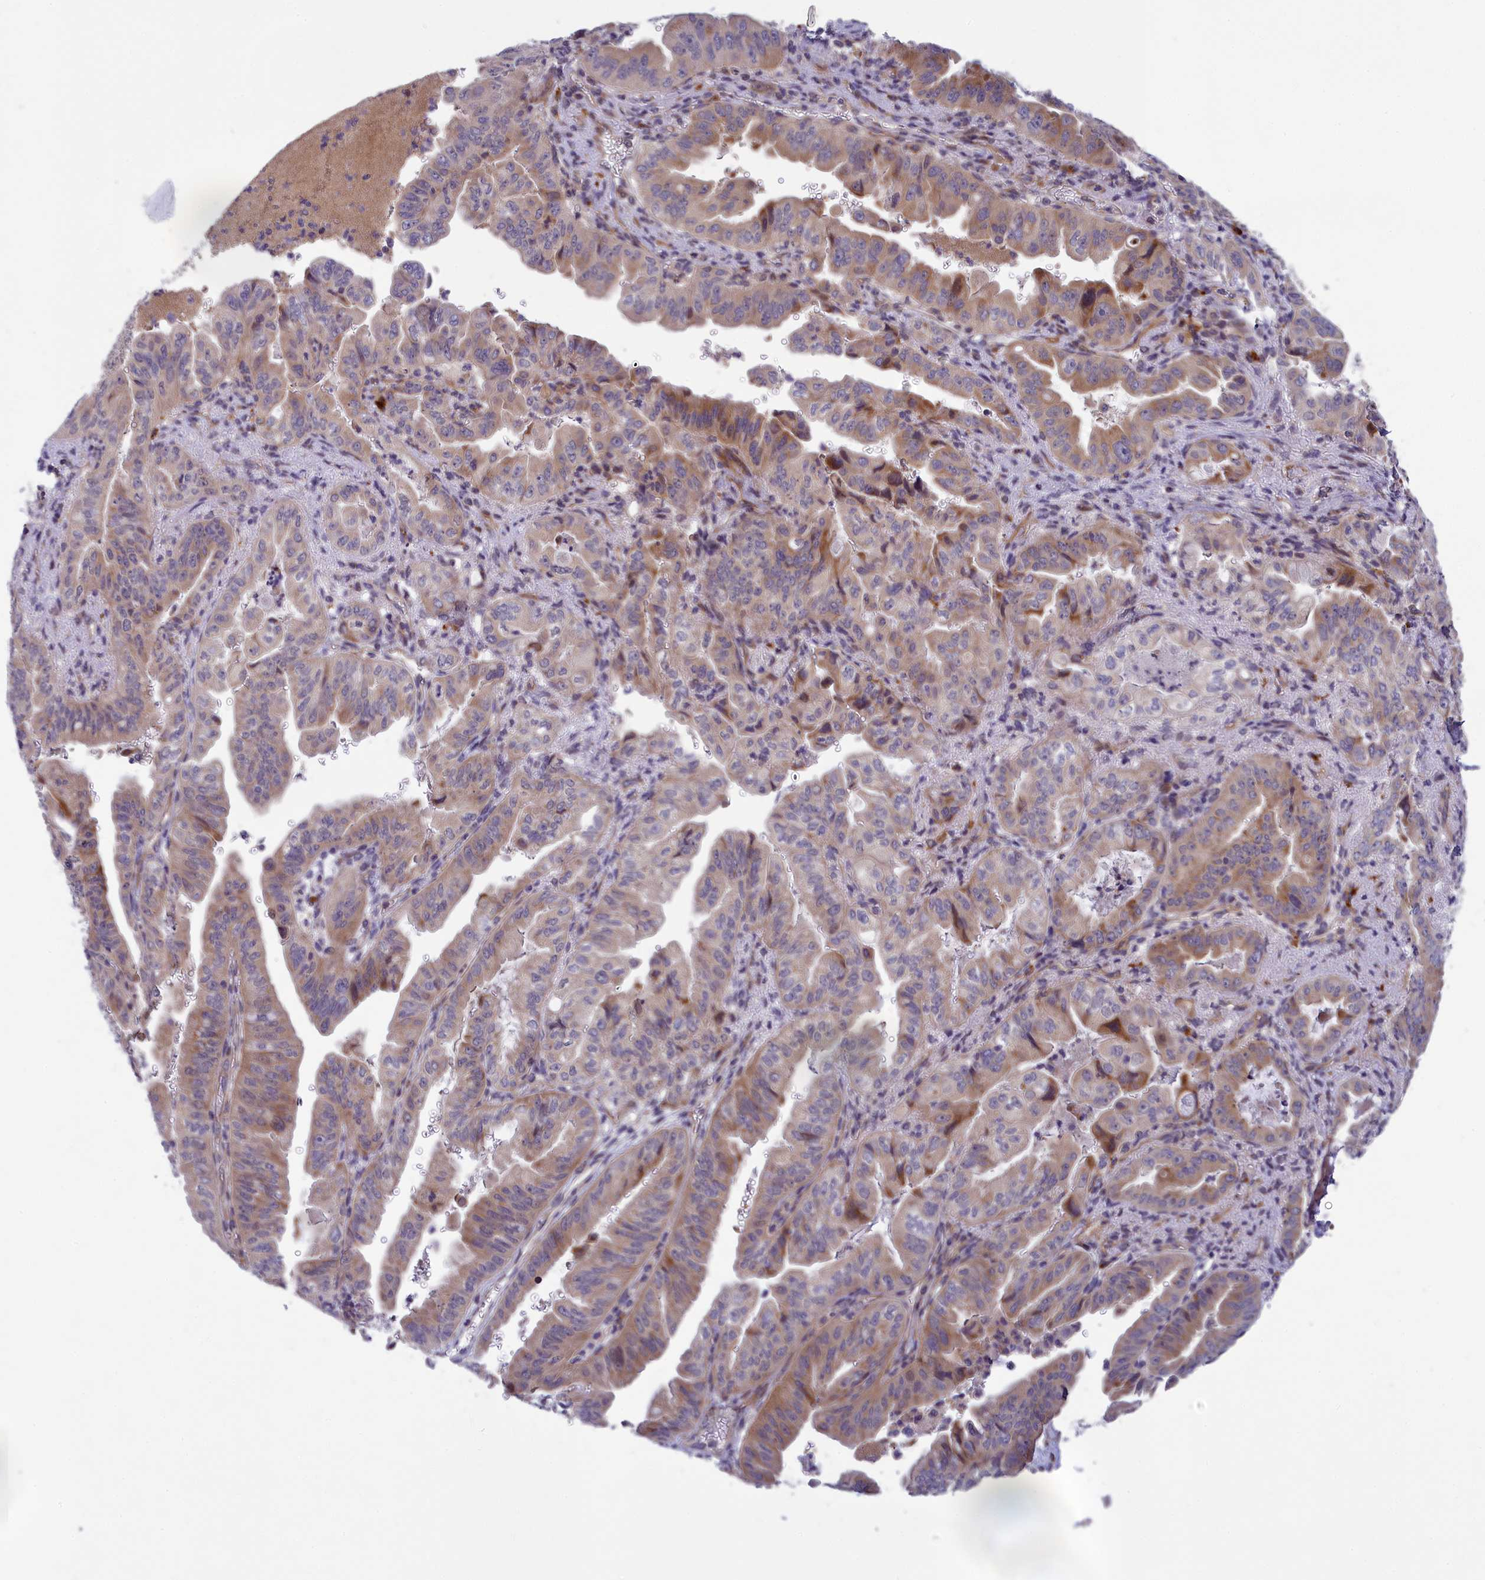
{"staining": {"intensity": "moderate", "quantity": "<25%", "location": "cytoplasmic/membranous"}, "tissue": "pancreatic cancer", "cell_type": "Tumor cells", "image_type": "cancer", "snomed": [{"axis": "morphology", "description": "Adenocarcinoma, NOS"}, {"axis": "topography", "description": "Pancreas"}], "caption": "Protein staining displays moderate cytoplasmic/membranous expression in about <25% of tumor cells in adenocarcinoma (pancreatic). The protein of interest is shown in brown color, while the nuclei are stained blue.", "gene": "BLTP2", "patient": {"sex": "male", "age": 70}}